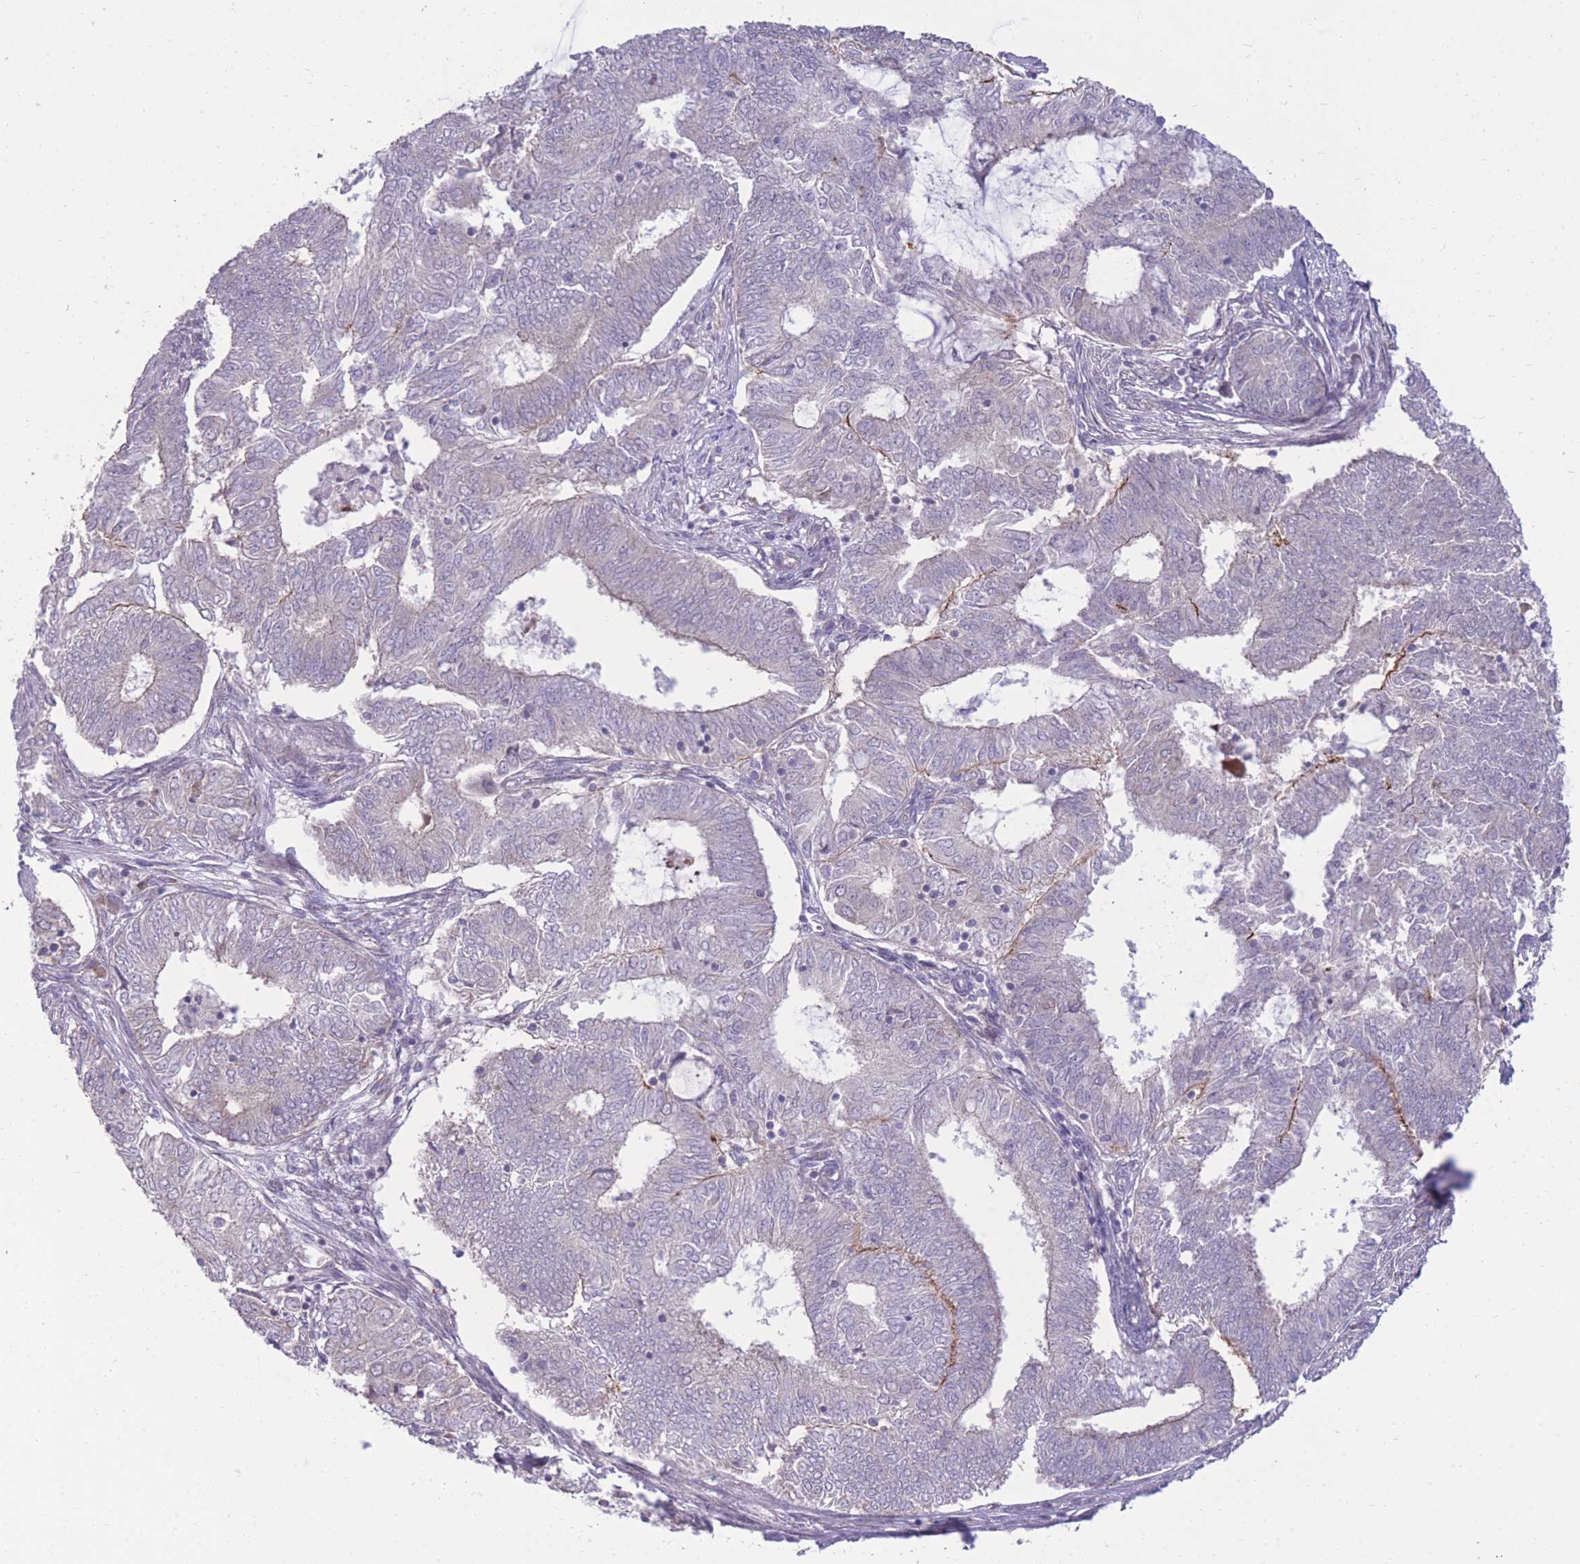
{"staining": {"intensity": "negative", "quantity": "none", "location": "none"}, "tissue": "endometrial cancer", "cell_type": "Tumor cells", "image_type": "cancer", "snomed": [{"axis": "morphology", "description": "Adenocarcinoma, NOS"}, {"axis": "topography", "description": "Endometrium"}], "caption": "Immunohistochemistry (IHC) of endometrial cancer shows no positivity in tumor cells.", "gene": "RIC8A", "patient": {"sex": "female", "age": 62}}